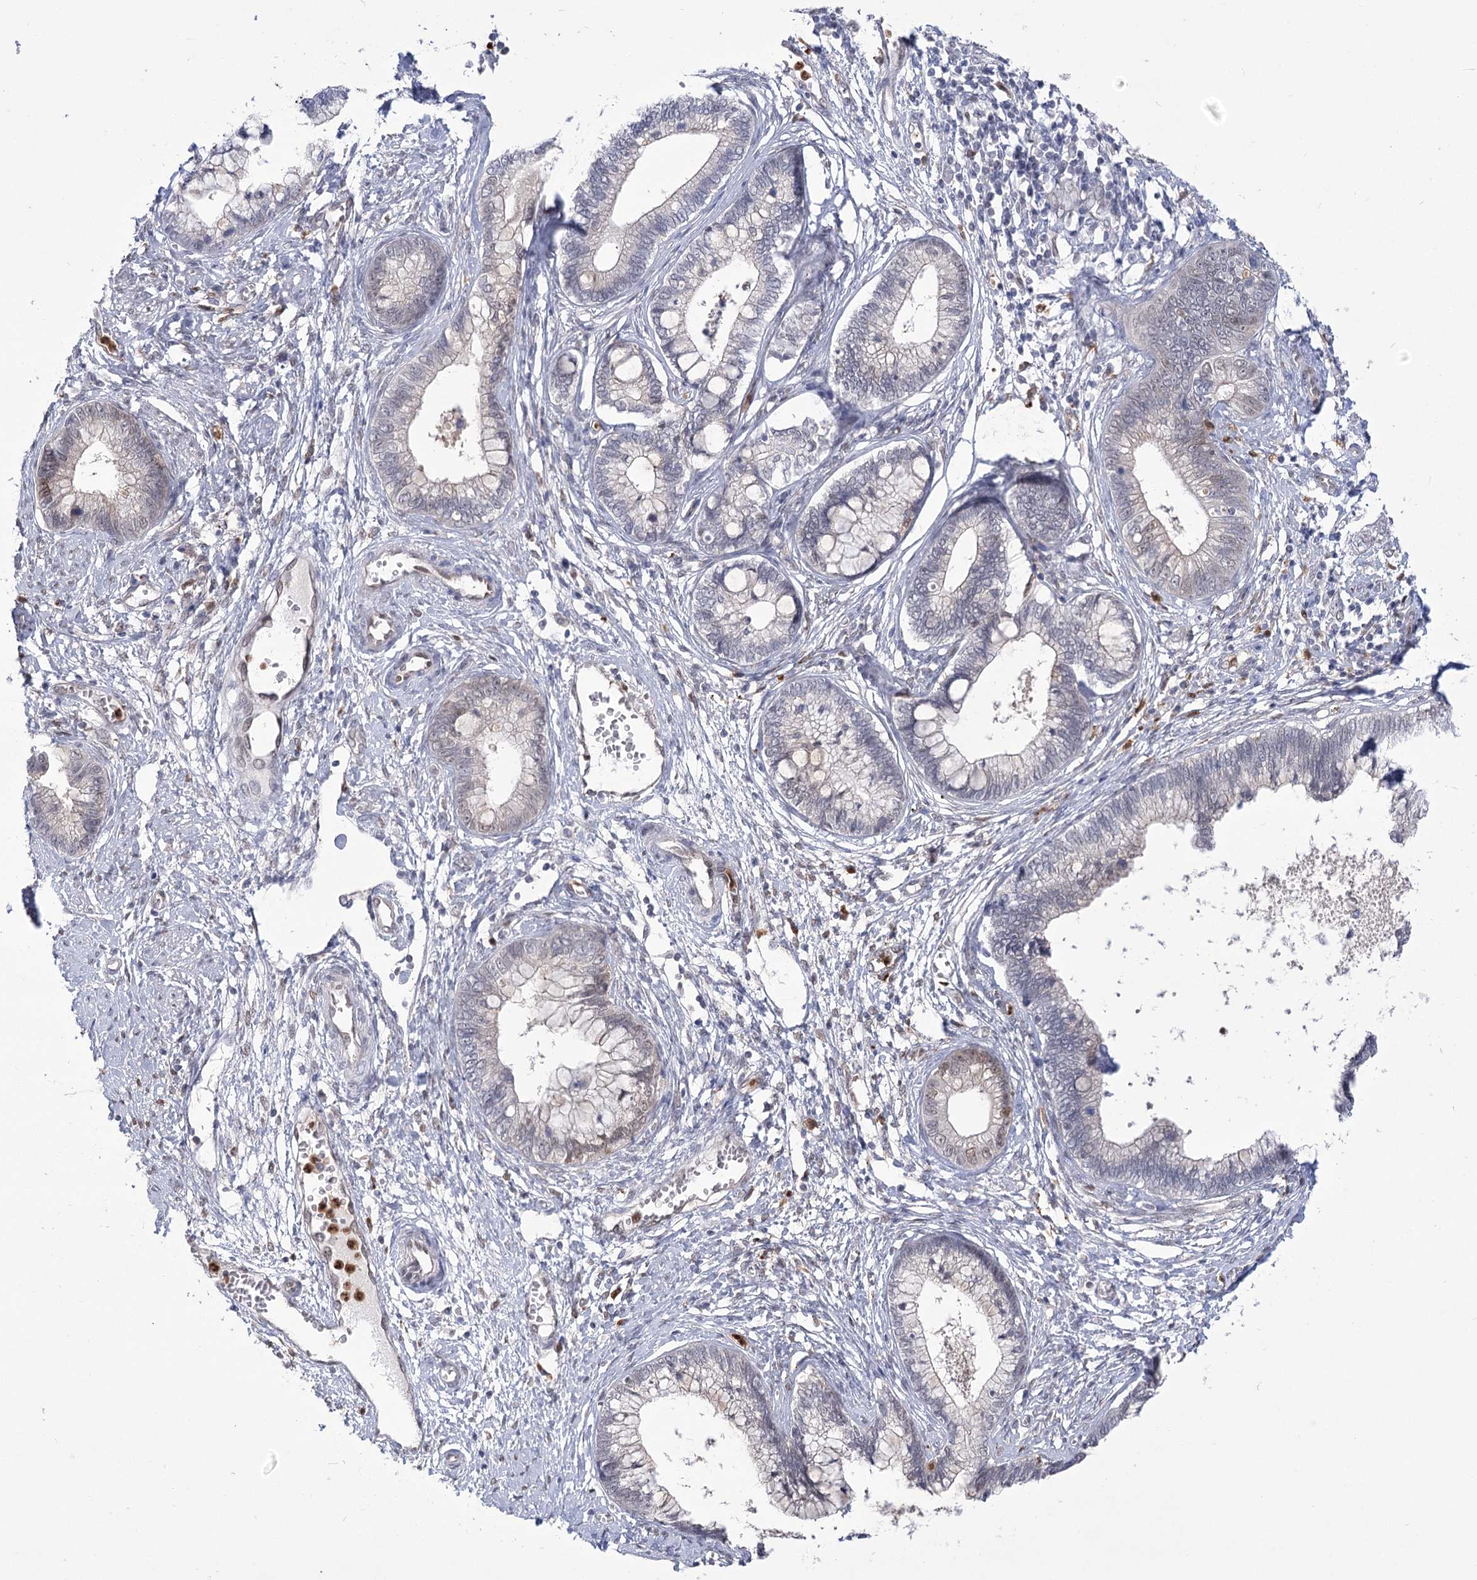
{"staining": {"intensity": "negative", "quantity": "none", "location": "none"}, "tissue": "cervical cancer", "cell_type": "Tumor cells", "image_type": "cancer", "snomed": [{"axis": "morphology", "description": "Adenocarcinoma, NOS"}, {"axis": "topography", "description": "Cervix"}], "caption": "This is an immunohistochemistry (IHC) image of human cervical adenocarcinoma. There is no staining in tumor cells.", "gene": "SIAE", "patient": {"sex": "female", "age": 44}}